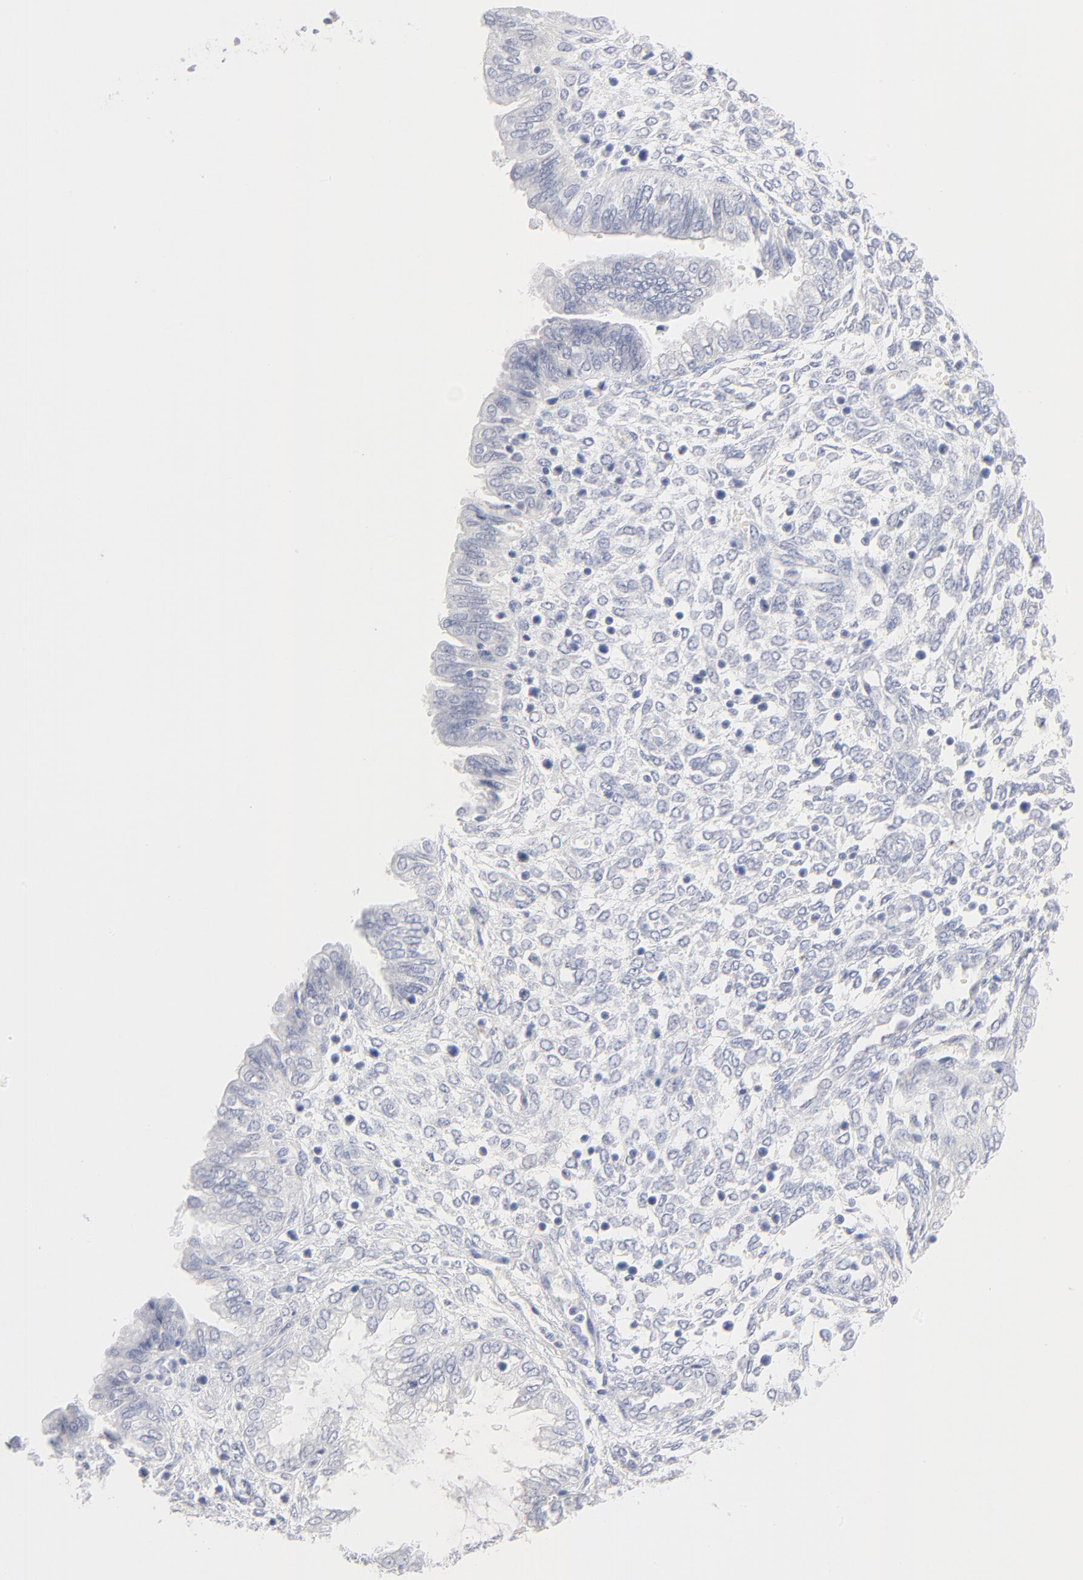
{"staining": {"intensity": "negative", "quantity": "none", "location": "none"}, "tissue": "endometrium", "cell_type": "Cells in endometrial stroma", "image_type": "normal", "snomed": [{"axis": "morphology", "description": "Normal tissue, NOS"}, {"axis": "topography", "description": "Endometrium"}], "caption": "Immunohistochemical staining of unremarkable human endometrium reveals no significant expression in cells in endometrial stroma.", "gene": "ONECUT1", "patient": {"sex": "female", "age": 33}}